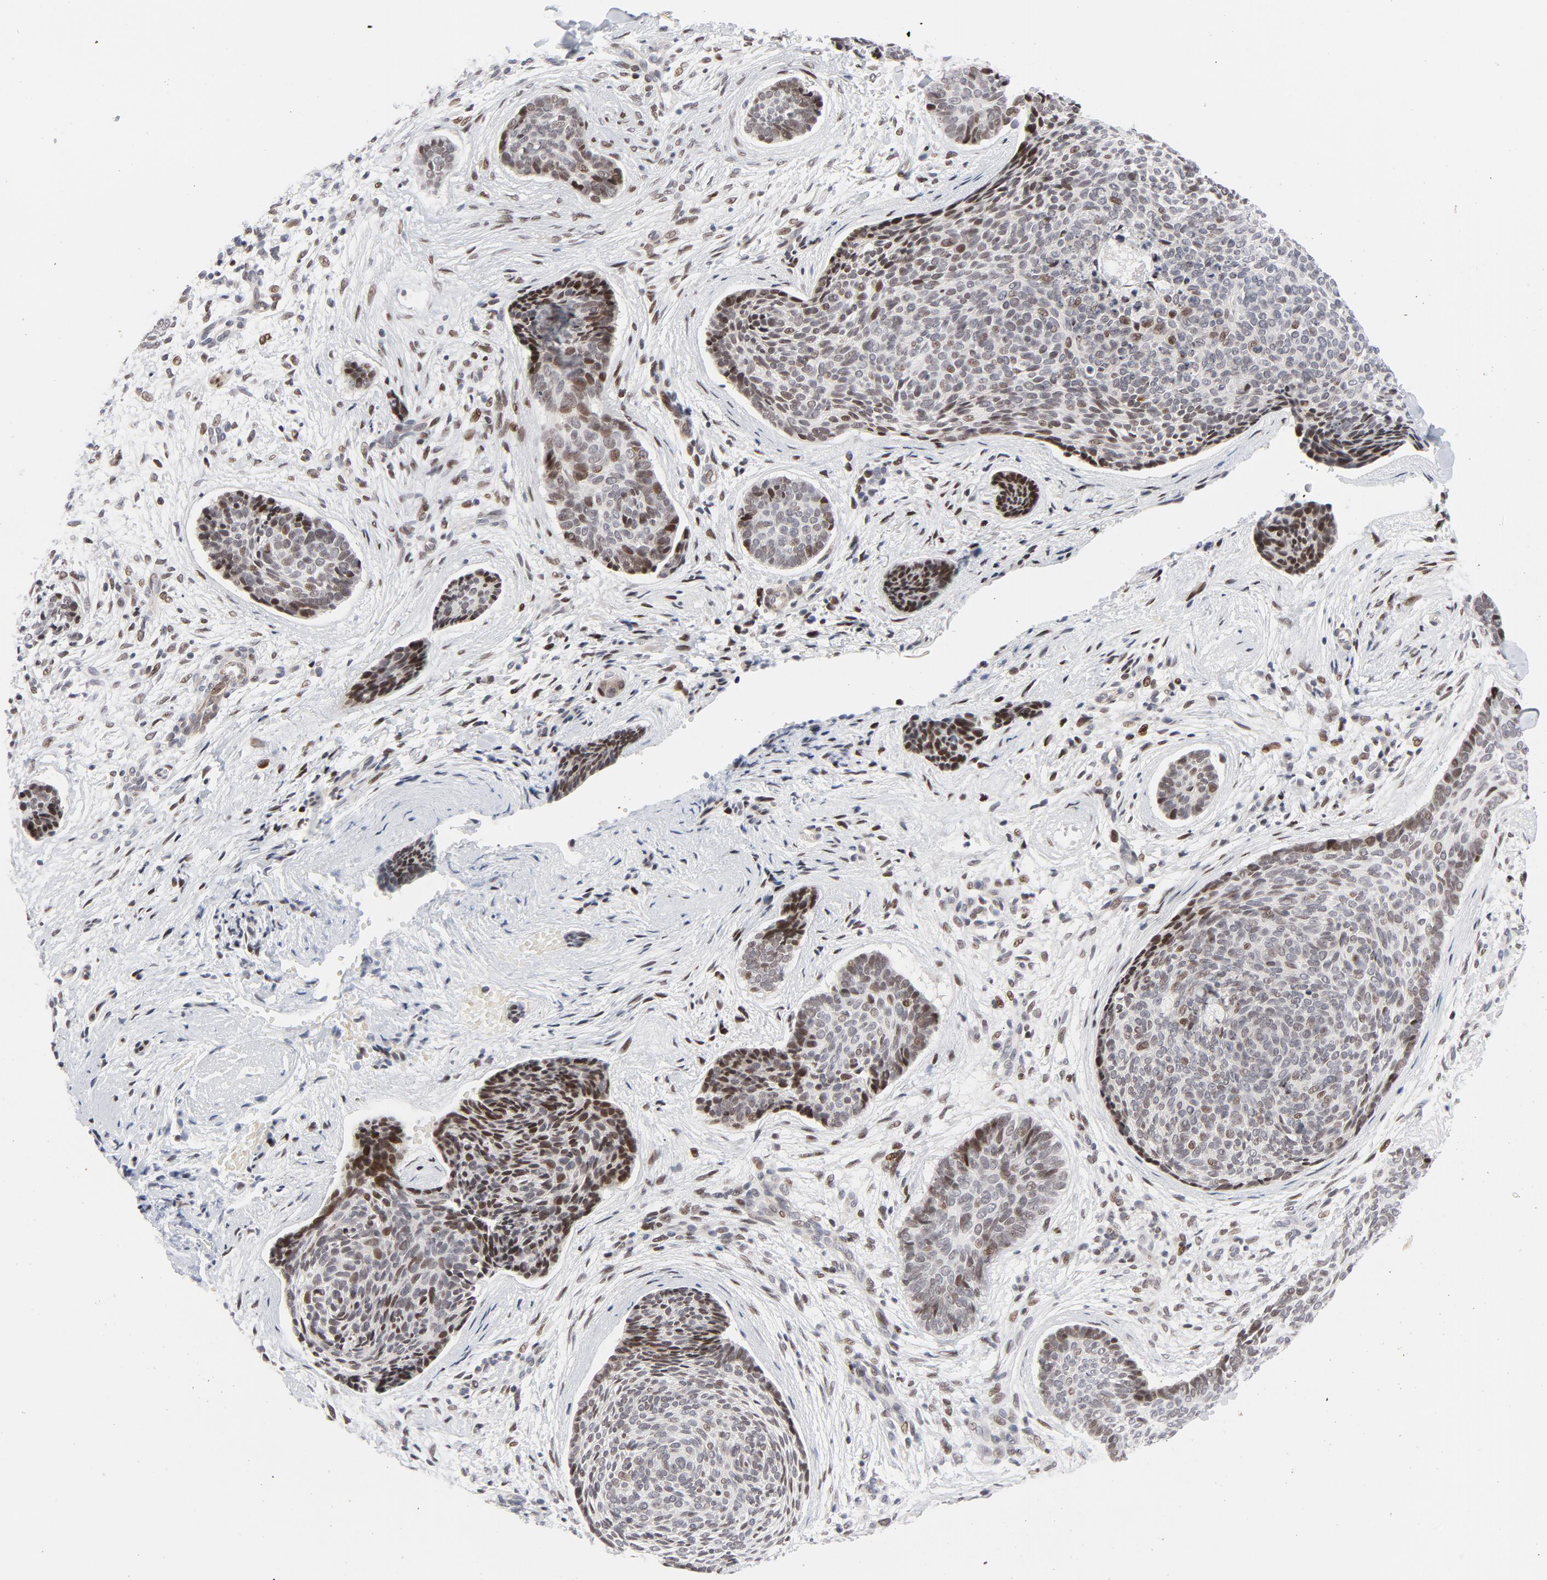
{"staining": {"intensity": "moderate", "quantity": "25%-75%", "location": "nuclear"}, "tissue": "skin cancer", "cell_type": "Tumor cells", "image_type": "cancer", "snomed": [{"axis": "morphology", "description": "Normal tissue, NOS"}, {"axis": "morphology", "description": "Basal cell carcinoma"}, {"axis": "topography", "description": "Skin"}], "caption": "Immunohistochemistry (IHC) photomicrograph of neoplastic tissue: human basal cell carcinoma (skin) stained using immunohistochemistry (IHC) reveals medium levels of moderate protein expression localized specifically in the nuclear of tumor cells, appearing as a nuclear brown color.", "gene": "NFIC", "patient": {"sex": "female", "age": 57}}